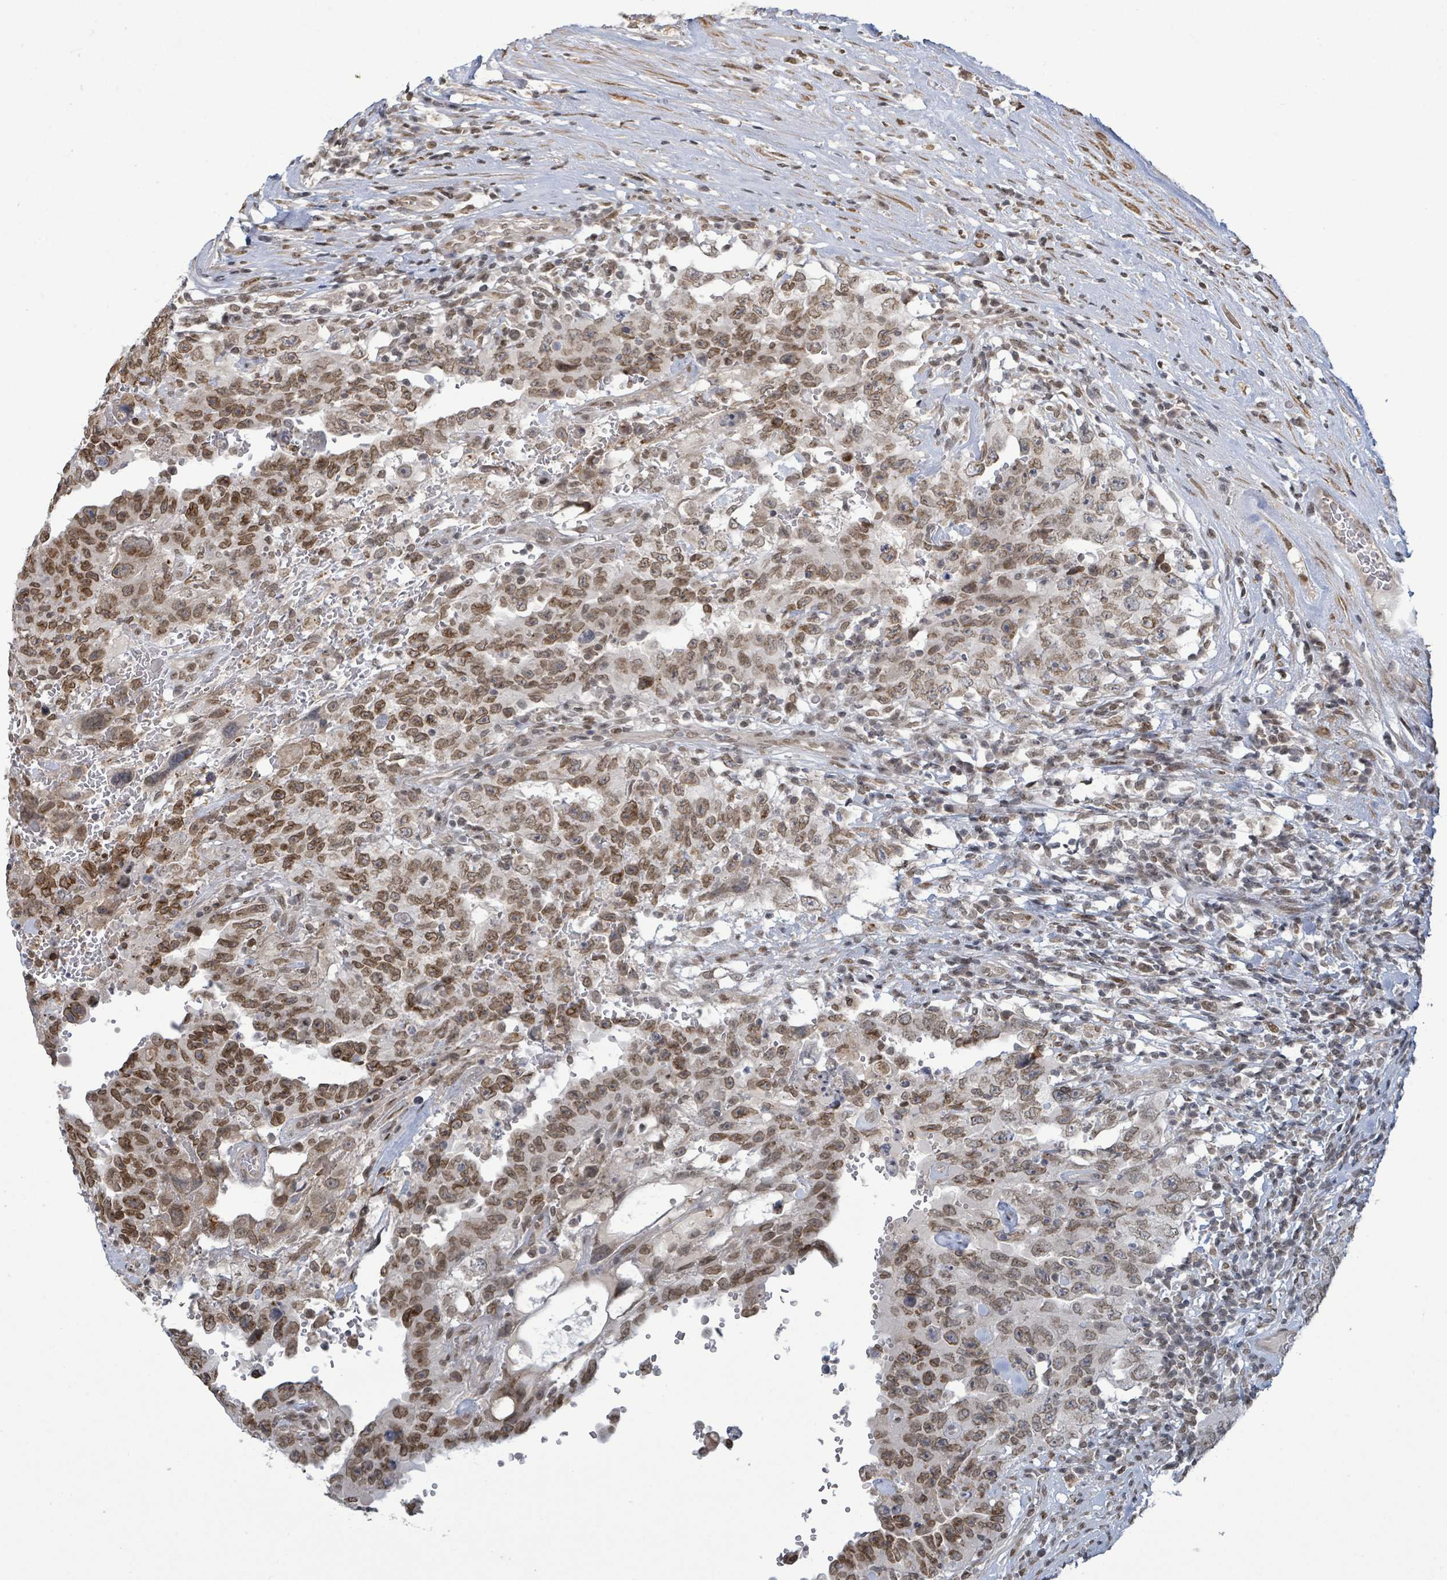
{"staining": {"intensity": "moderate", "quantity": ">75%", "location": "nuclear"}, "tissue": "testis cancer", "cell_type": "Tumor cells", "image_type": "cancer", "snomed": [{"axis": "morphology", "description": "Carcinoma, Embryonal, NOS"}, {"axis": "topography", "description": "Testis"}], "caption": "Testis embryonal carcinoma stained for a protein (brown) reveals moderate nuclear positive expression in approximately >75% of tumor cells.", "gene": "SBF2", "patient": {"sex": "male", "age": 26}}